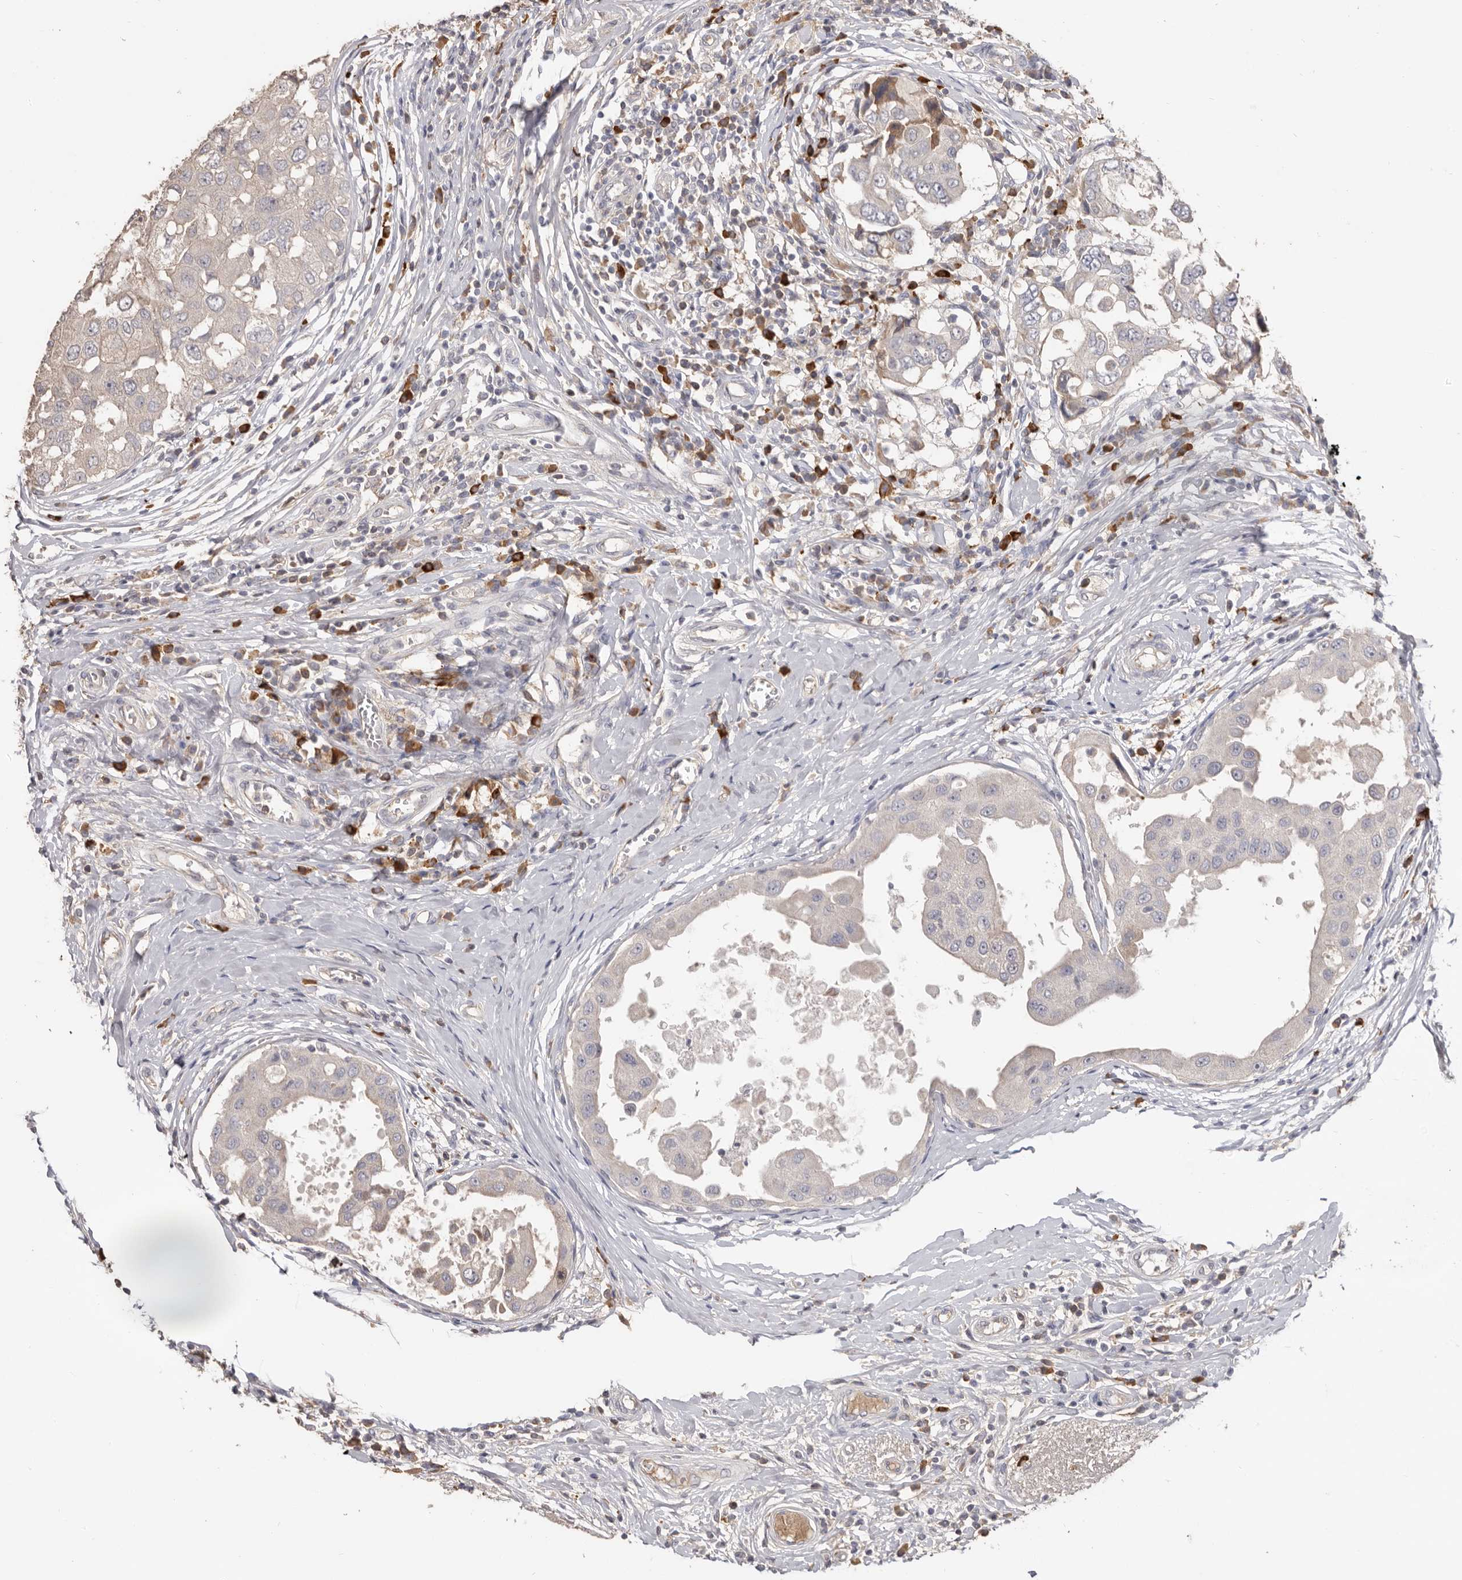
{"staining": {"intensity": "negative", "quantity": "none", "location": "none"}, "tissue": "breast cancer", "cell_type": "Tumor cells", "image_type": "cancer", "snomed": [{"axis": "morphology", "description": "Duct carcinoma"}, {"axis": "topography", "description": "Breast"}], "caption": "IHC photomicrograph of neoplastic tissue: human breast cancer (invasive ductal carcinoma) stained with DAB (3,3'-diaminobenzidine) demonstrates no significant protein expression in tumor cells.", "gene": "HCAR2", "patient": {"sex": "female", "age": 27}}